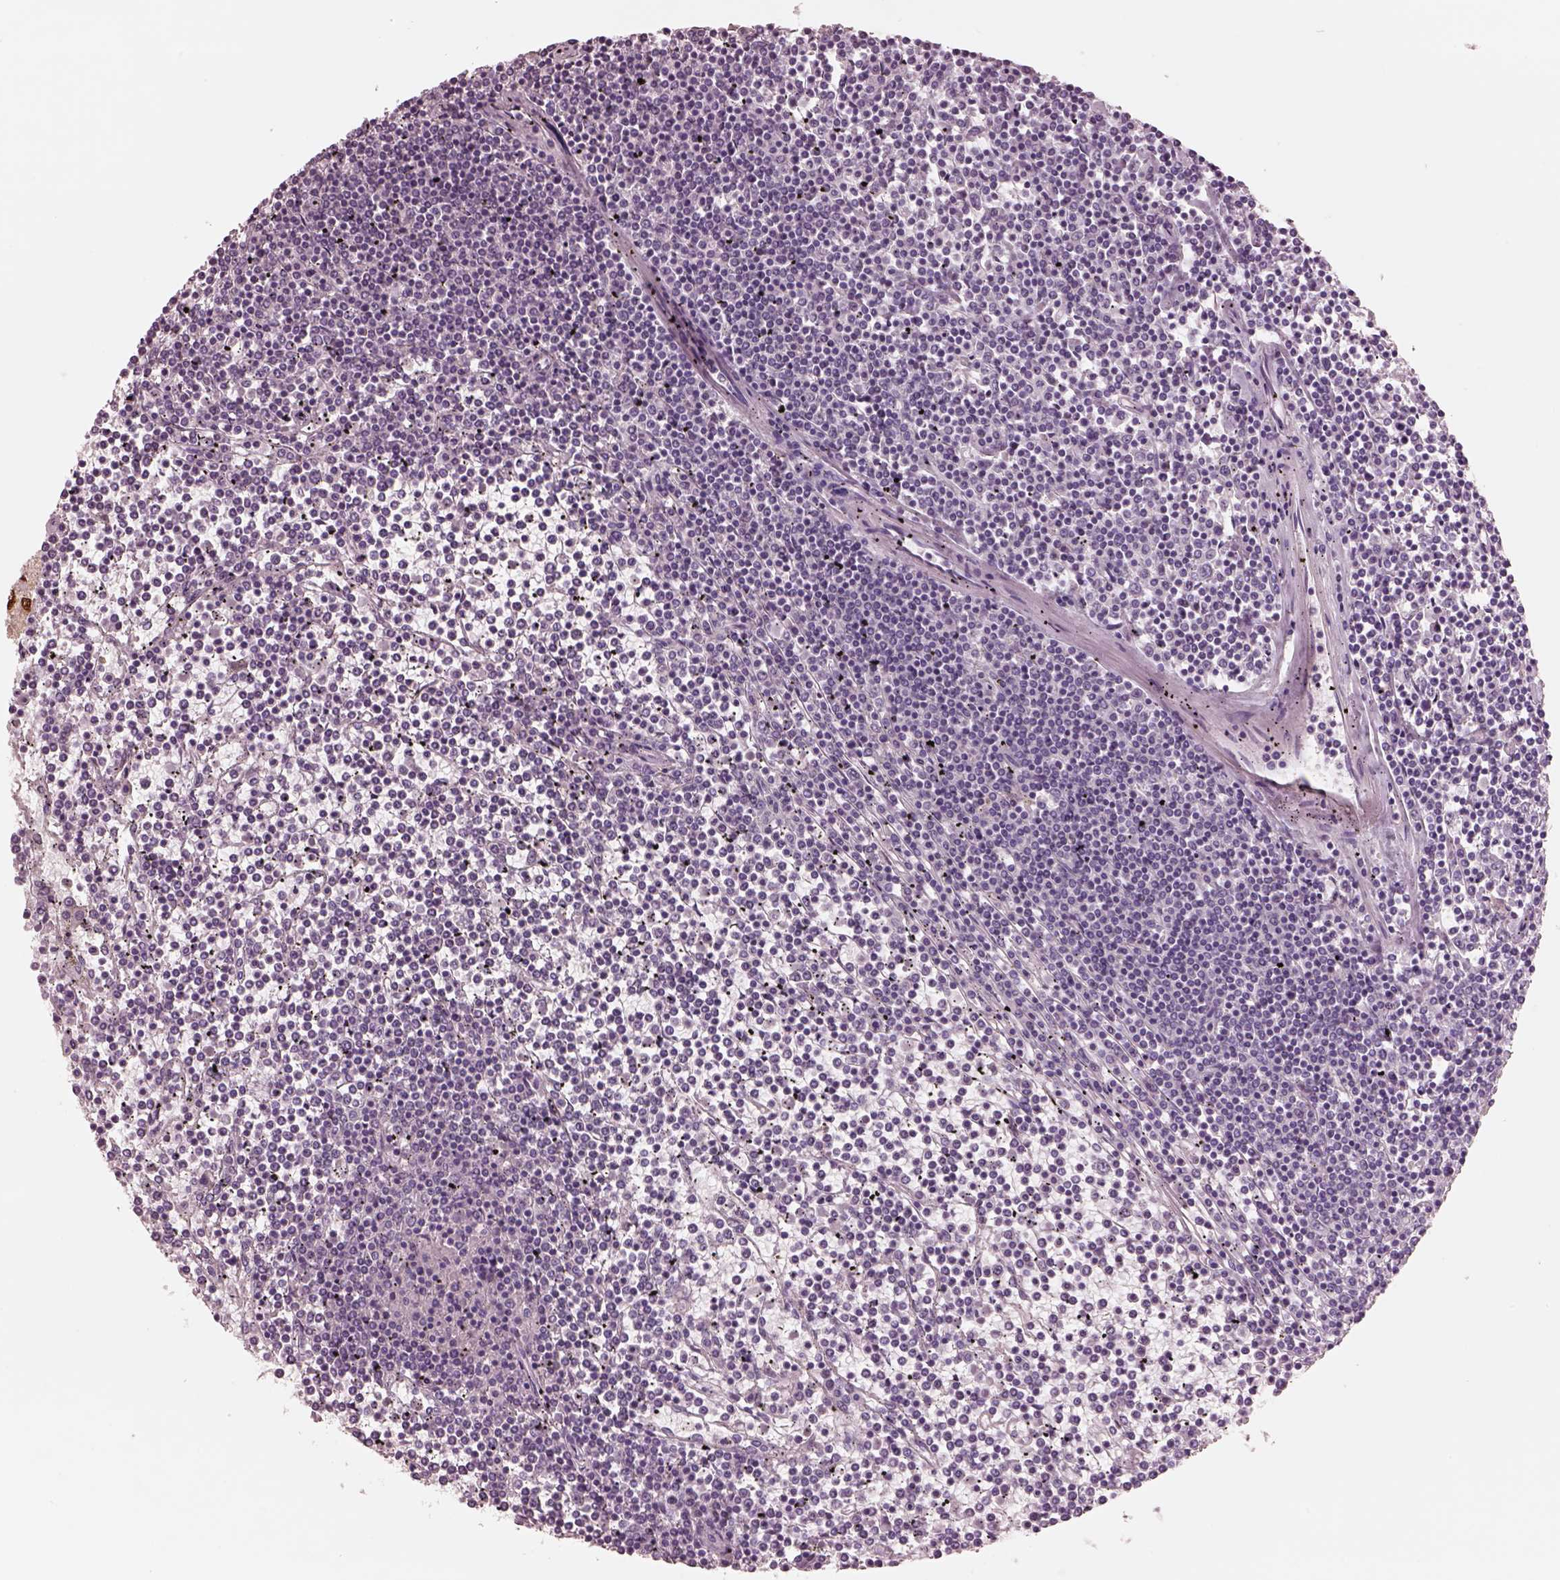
{"staining": {"intensity": "negative", "quantity": "none", "location": "none"}, "tissue": "lymphoma", "cell_type": "Tumor cells", "image_type": "cancer", "snomed": [{"axis": "morphology", "description": "Malignant lymphoma, non-Hodgkin's type, Low grade"}, {"axis": "topography", "description": "Spleen"}], "caption": "Tumor cells show no significant staining in lymphoma.", "gene": "SOX9", "patient": {"sex": "female", "age": 19}}